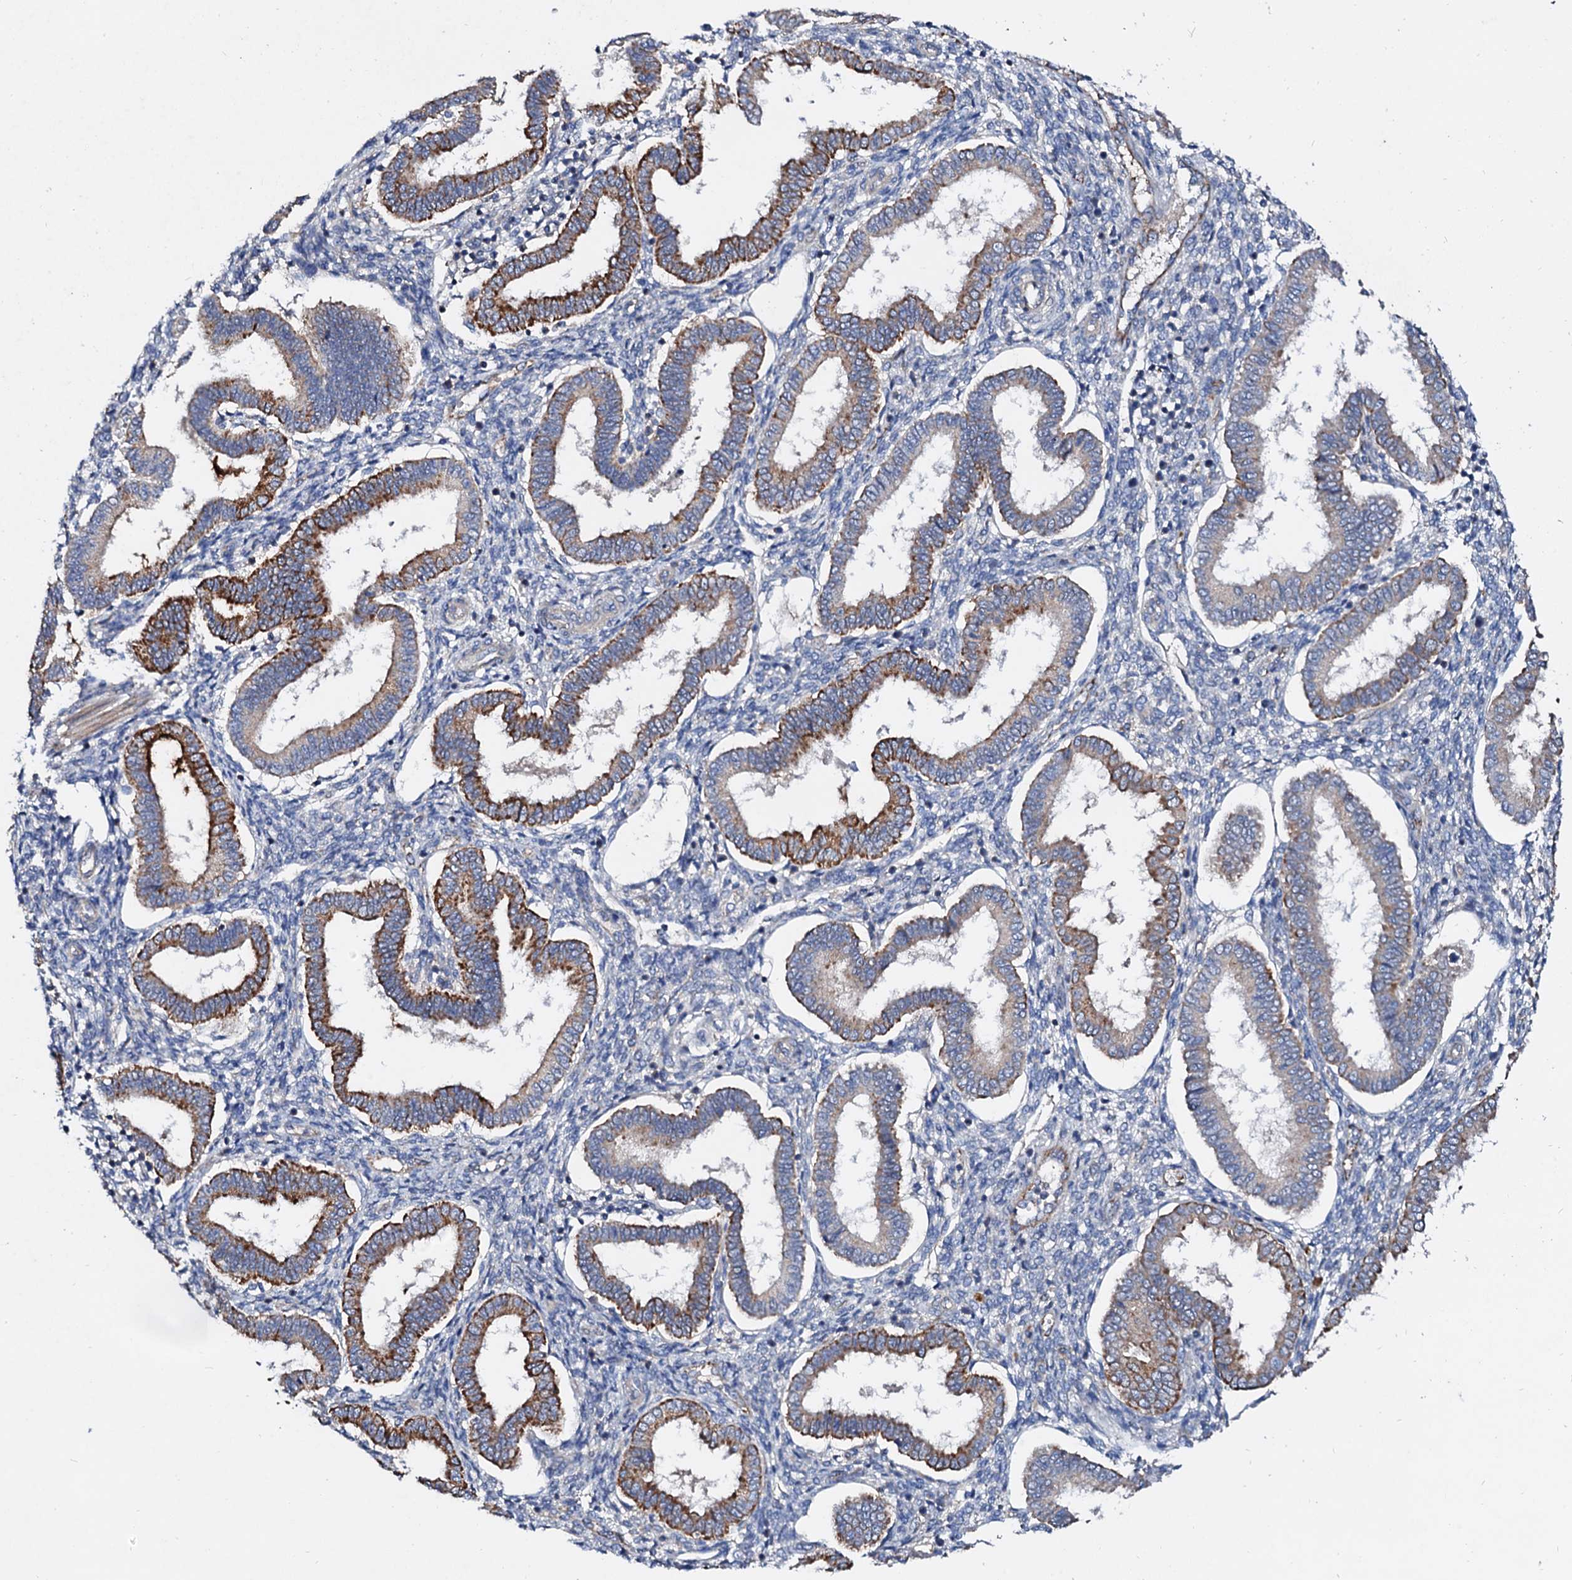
{"staining": {"intensity": "negative", "quantity": "none", "location": "none"}, "tissue": "endometrium", "cell_type": "Cells in endometrial stroma", "image_type": "normal", "snomed": [{"axis": "morphology", "description": "Normal tissue, NOS"}, {"axis": "topography", "description": "Endometrium"}], "caption": "DAB immunohistochemical staining of normal human endometrium demonstrates no significant expression in cells in endometrial stroma.", "gene": "FIBIN", "patient": {"sex": "female", "age": 24}}